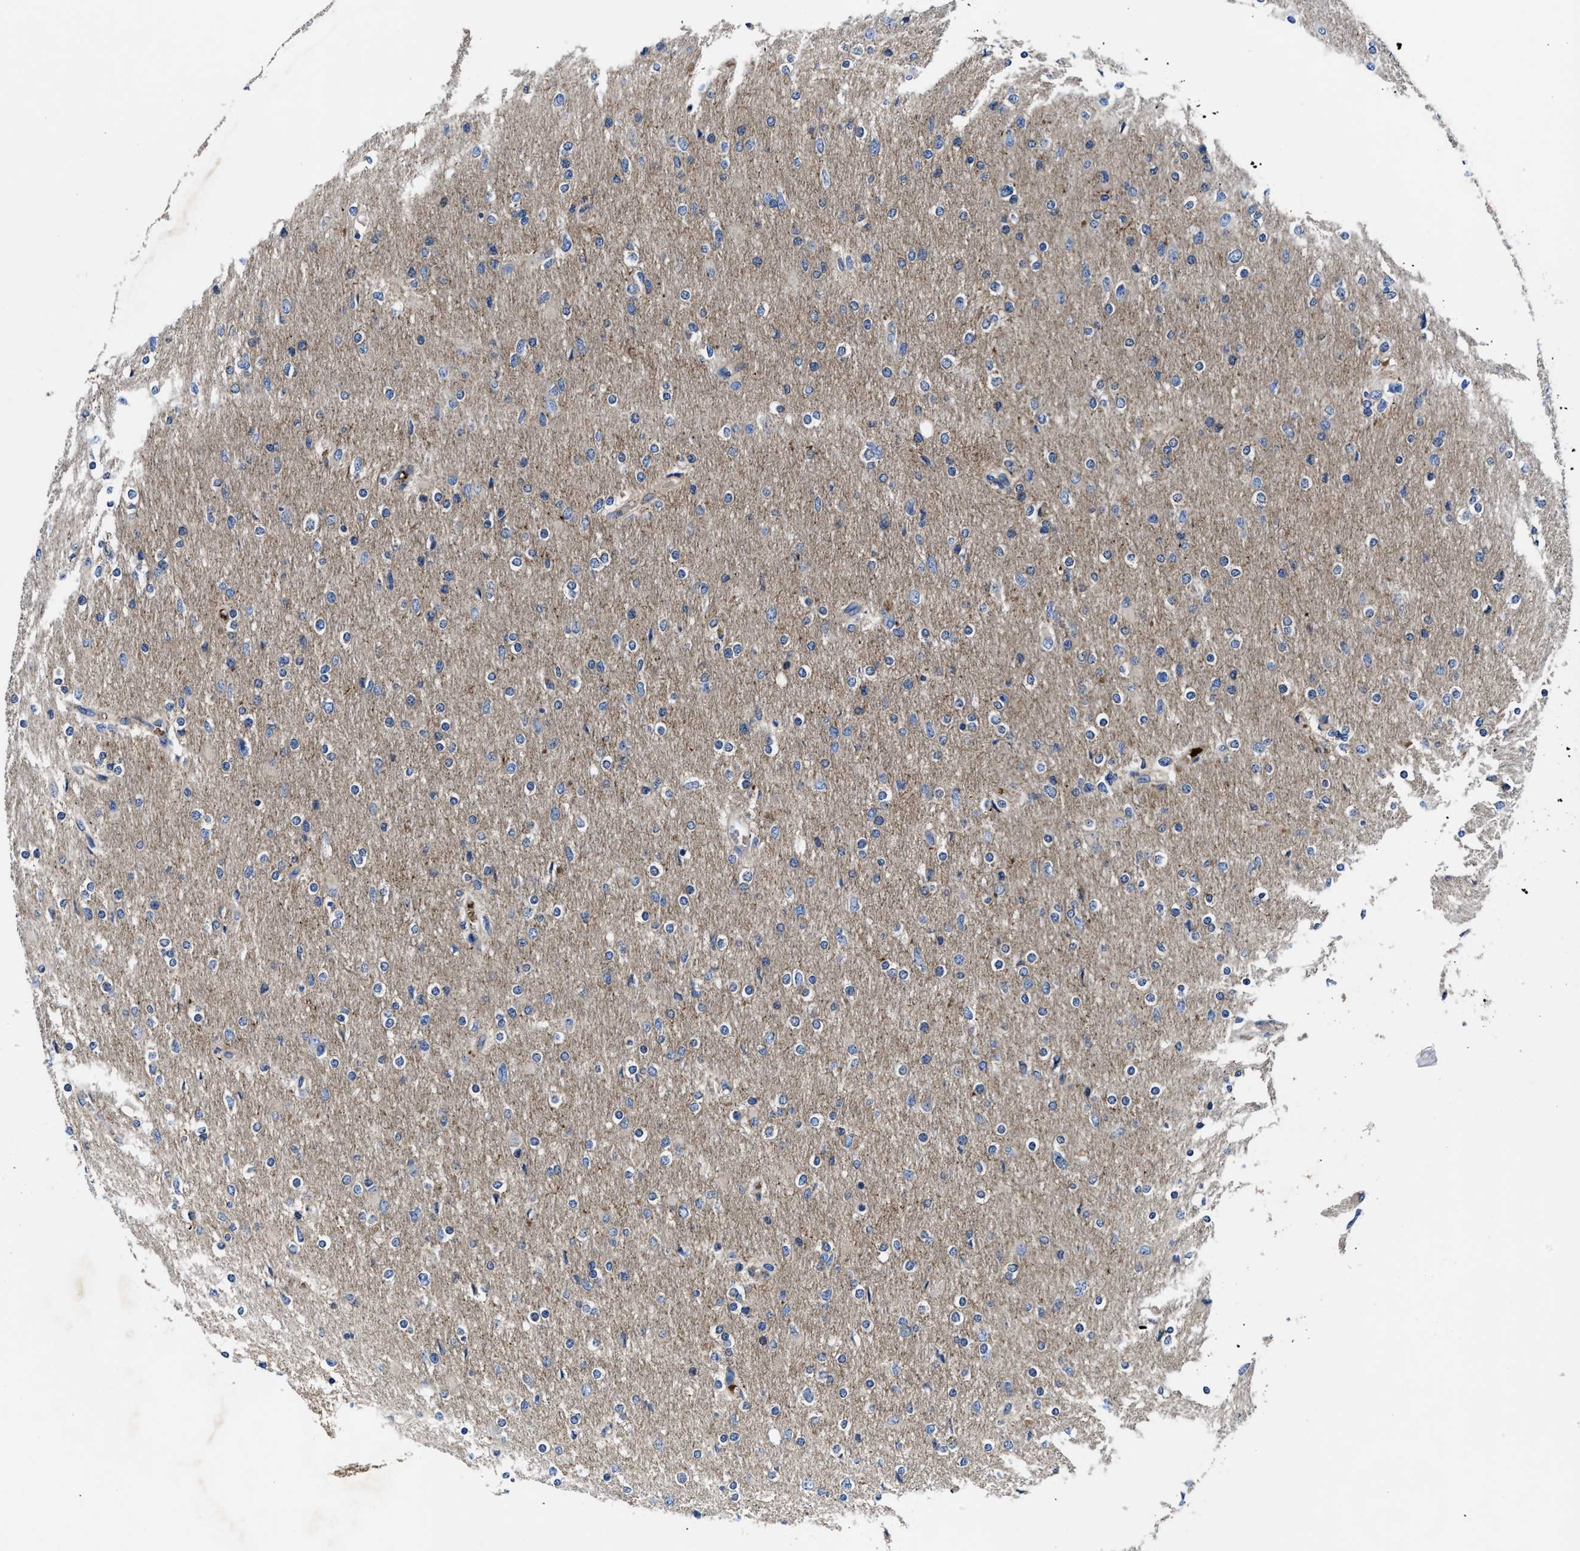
{"staining": {"intensity": "weak", "quantity": "<25%", "location": "cytoplasmic/membranous"}, "tissue": "glioma", "cell_type": "Tumor cells", "image_type": "cancer", "snomed": [{"axis": "morphology", "description": "Glioma, malignant, High grade"}, {"axis": "topography", "description": "Cerebral cortex"}], "caption": "Protein analysis of malignant high-grade glioma displays no significant positivity in tumor cells.", "gene": "PHLPP1", "patient": {"sex": "female", "age": 36}}